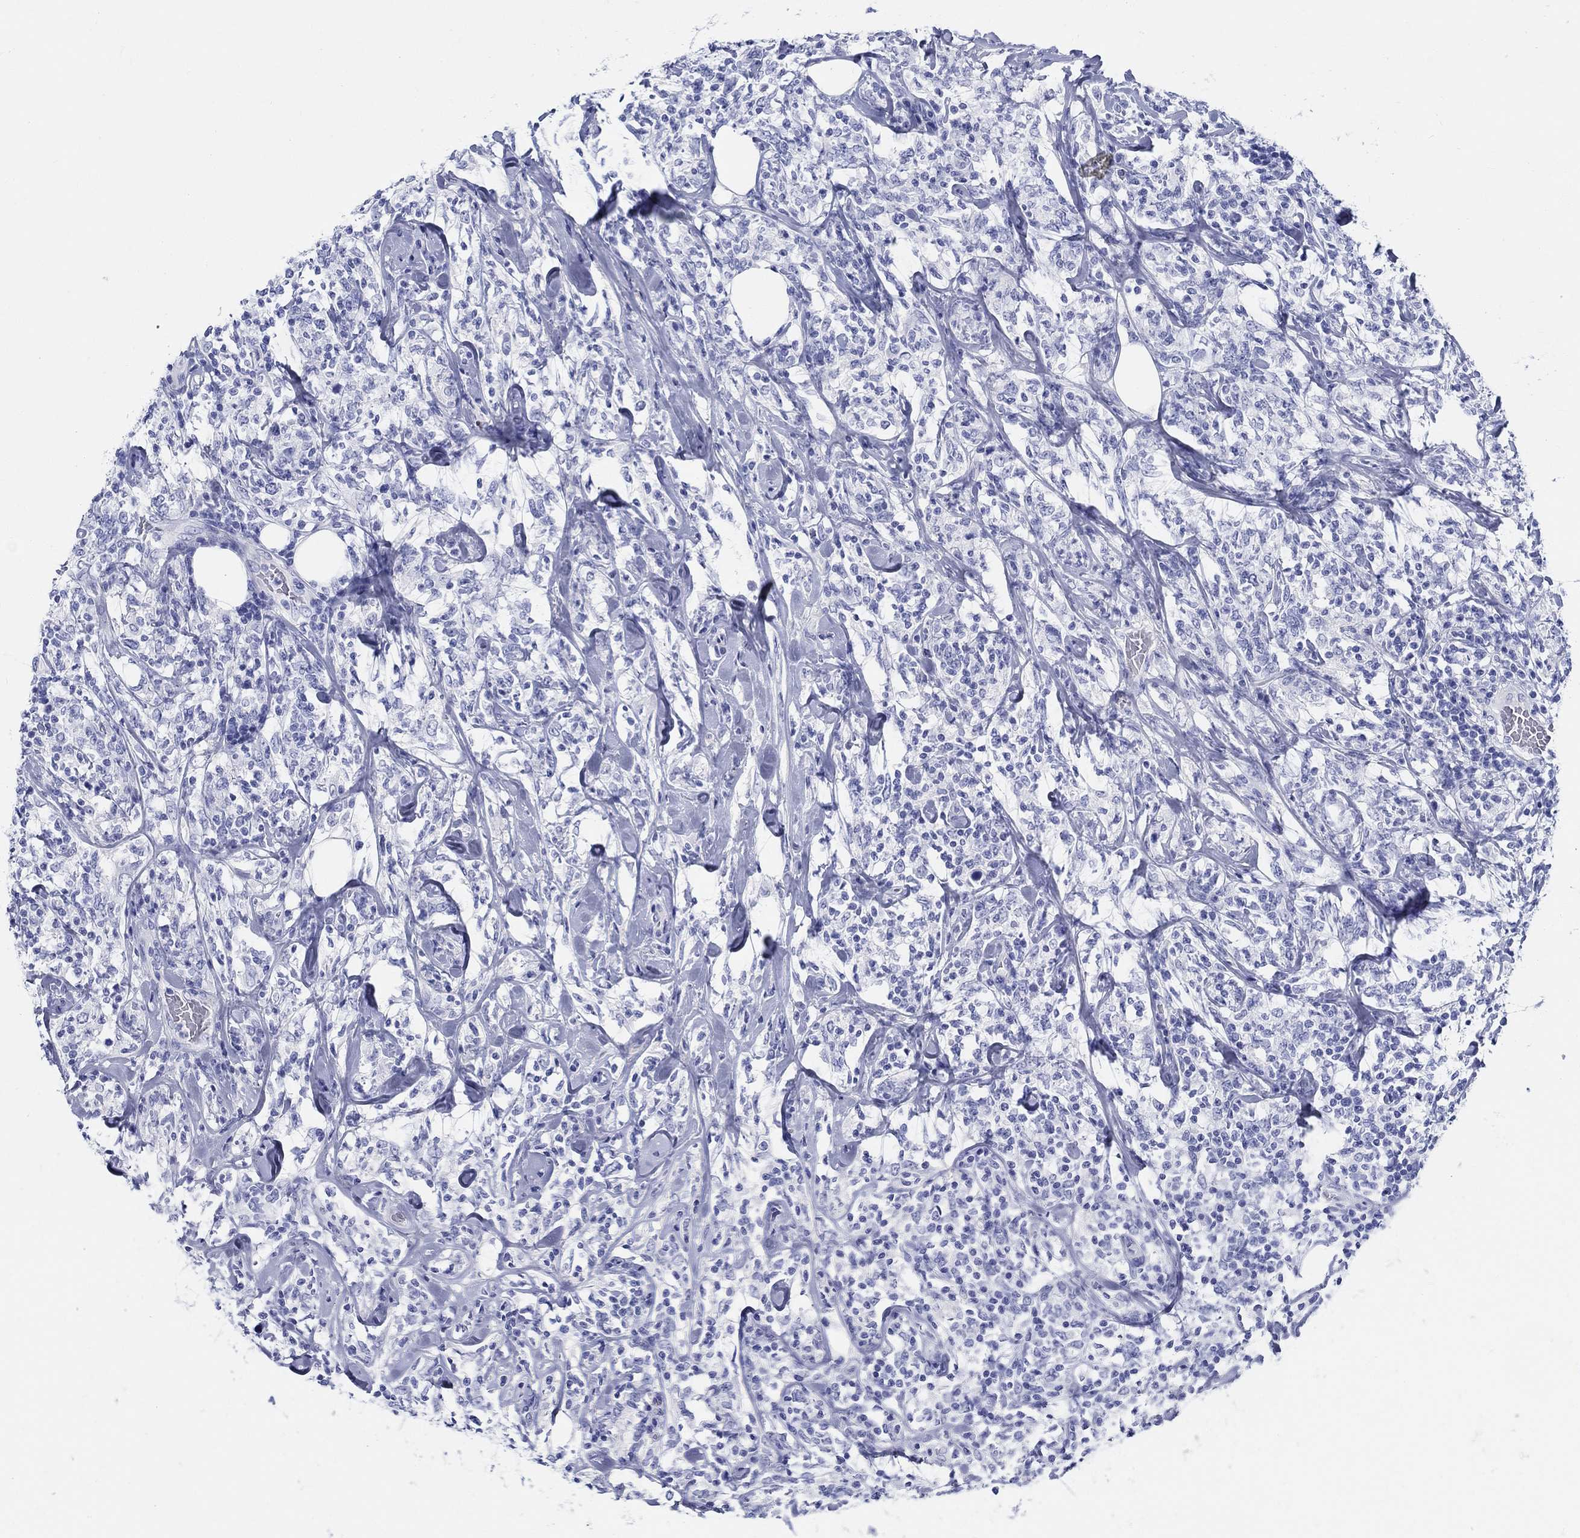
{"staining": {"intensity": "negative", "quantity": "none", "location": "none"}, "tissue": "lymphoma", "cell_type": "Tumor cells", "image_type": "cancer", "snomed": [{"axis": "morphology", "description": "Malignant lymphoma, non-Hodgkin's type, High grade"}, {"axis": "topography", "description": "Lymph node"}], "caption": "High power microscopy photomicrograph of an IHC photomicrograph of high-grade malignant lymphoma, non-Hodgkin's type, revealing no significant positivity in tumor cells.", "gene": "CRYGS", "patient": {"sex": "female", "age": 84}}